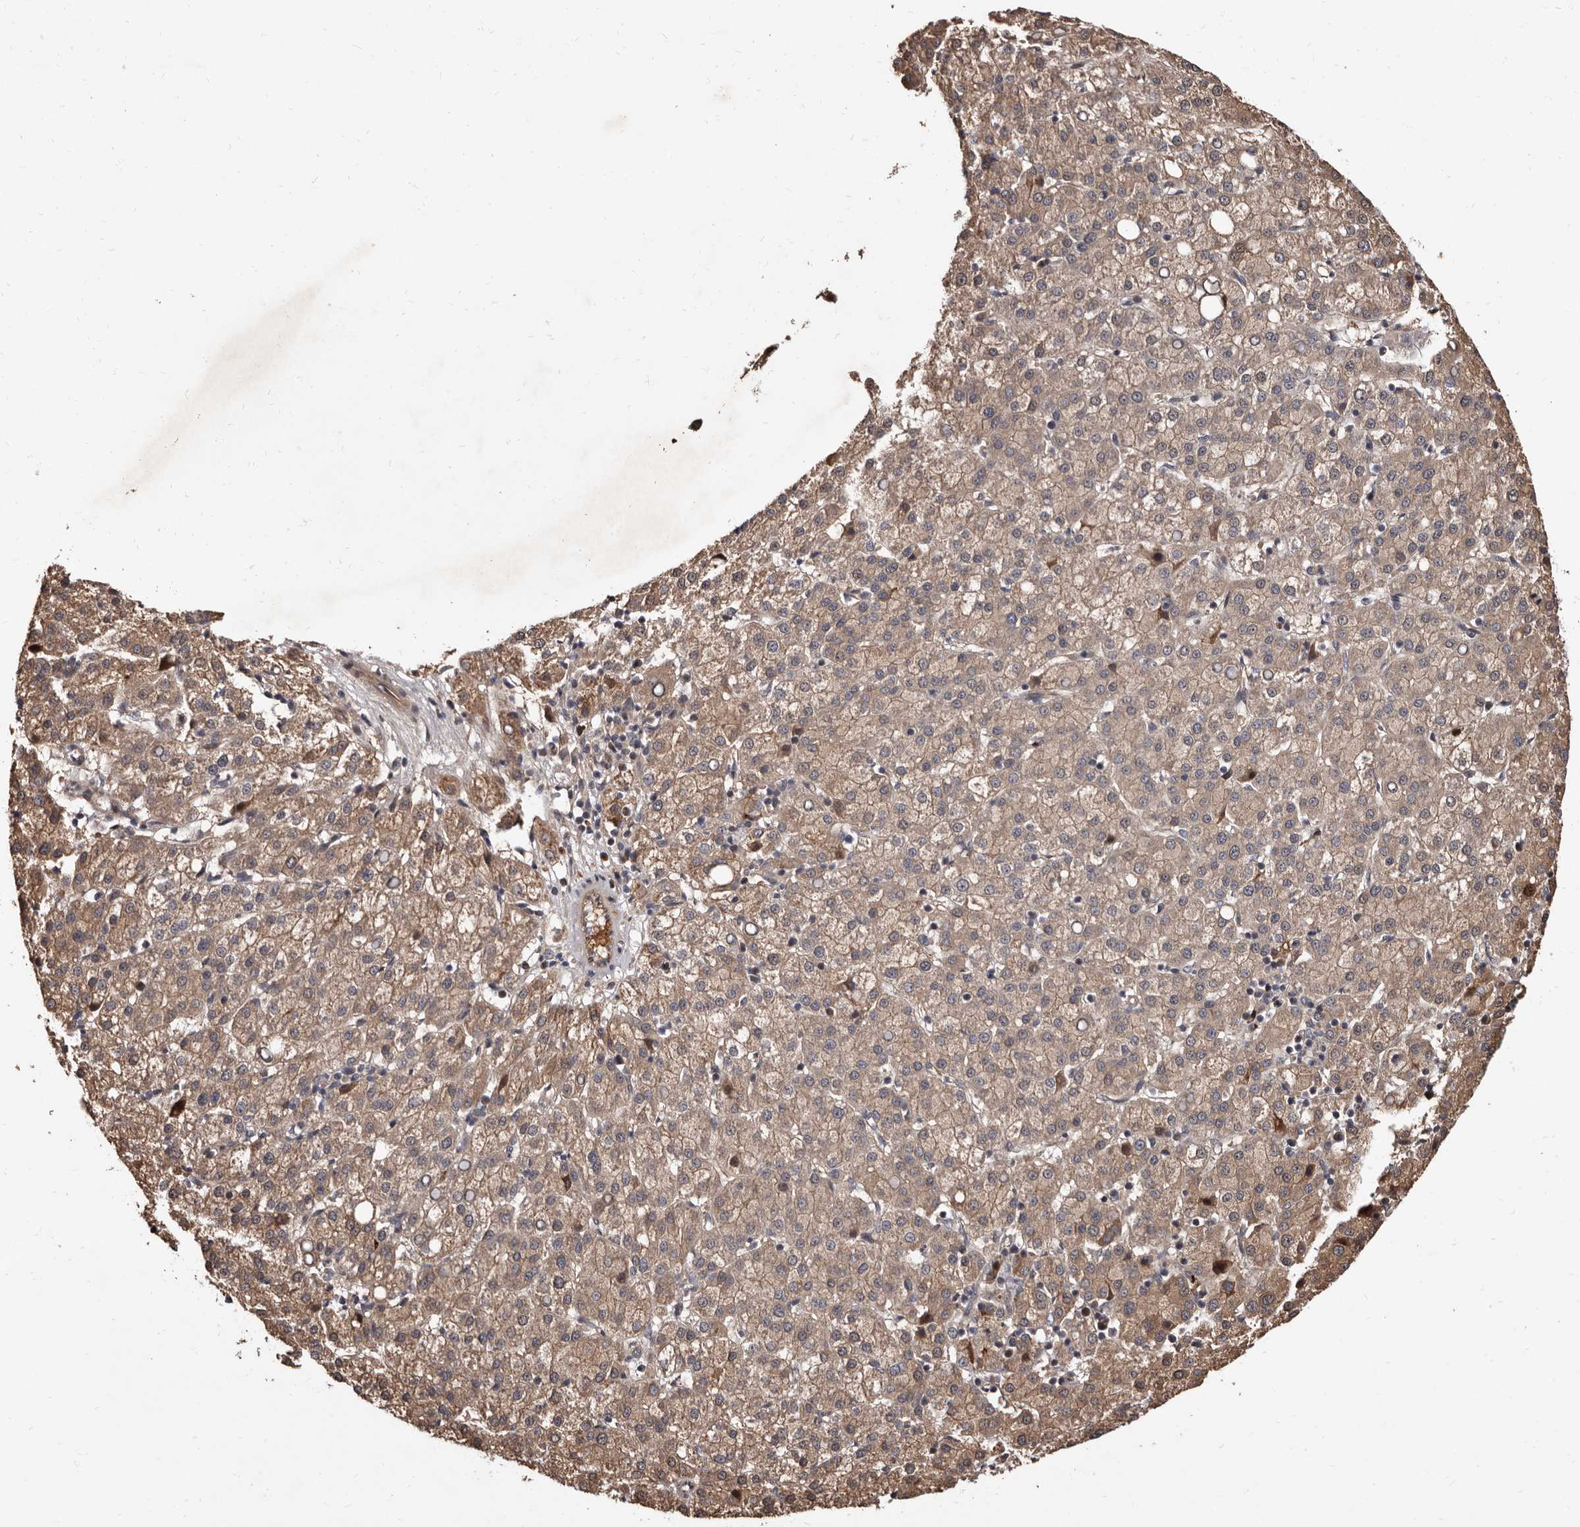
{"staining": {"intensity": "weak", "quantity": ">75%", "location": "cytoplasmic/membranous"}, "tissue": "liver cancer", "cell_type": "Tumor cells", "image_type": "cancer", "snomed": [{"axis": "morphology", "description": "Carcinoma, Hepatocellular, NOS"}, {"axis": "topography", "description": "Liver"}], "caption": "Protein staining by immunohistochemistry (IHC) shows weak cytoplasmic/membranous expression in approximately >75% of tumor cells in liver cancer.", "gene": "WEE2", "patient": {"sex": "female", "age": 58}}